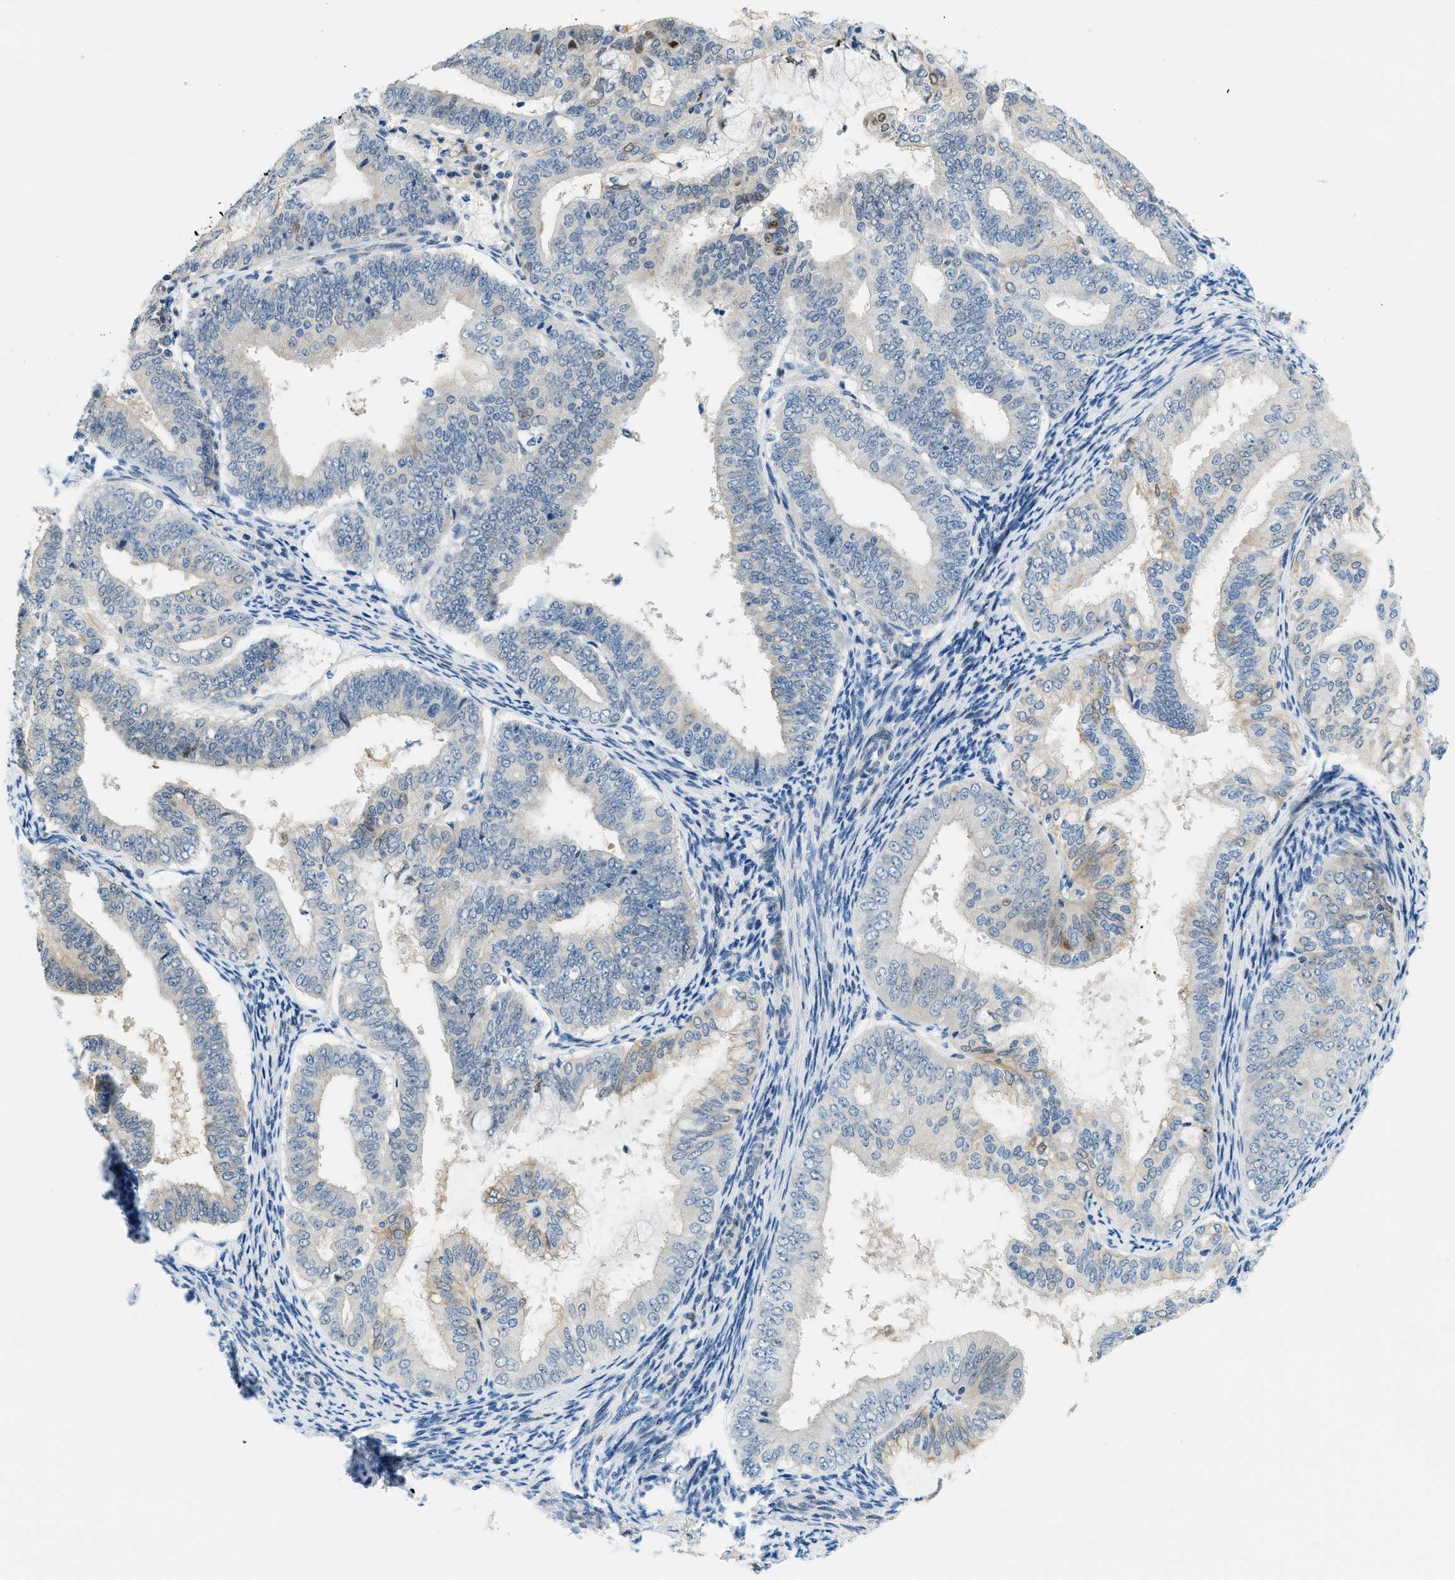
{"staining": {"intensity": "weak", "quantity": "25%-75%", "location": "cytoplasmic/membranous"}, "tissue": "endometrial cancer", "cell_type": "Tumor cells", "image_type": "cancer", "snomed": [{"axis": "morphology", "description": "Adenocarcinoma, NOS"}, {"axis": "topography", "description": "Endometrium"}], "caption": "This histopathology image demonstrates immunohistochemistry staining of endometrial cancer (adenocarcinoma), with low weak cytoplasmic/membranous positivity in approximately 25%-75% of tumor cells.", "gene": "CYP4X1", "patient": {"sex": "female", "age": 63}}